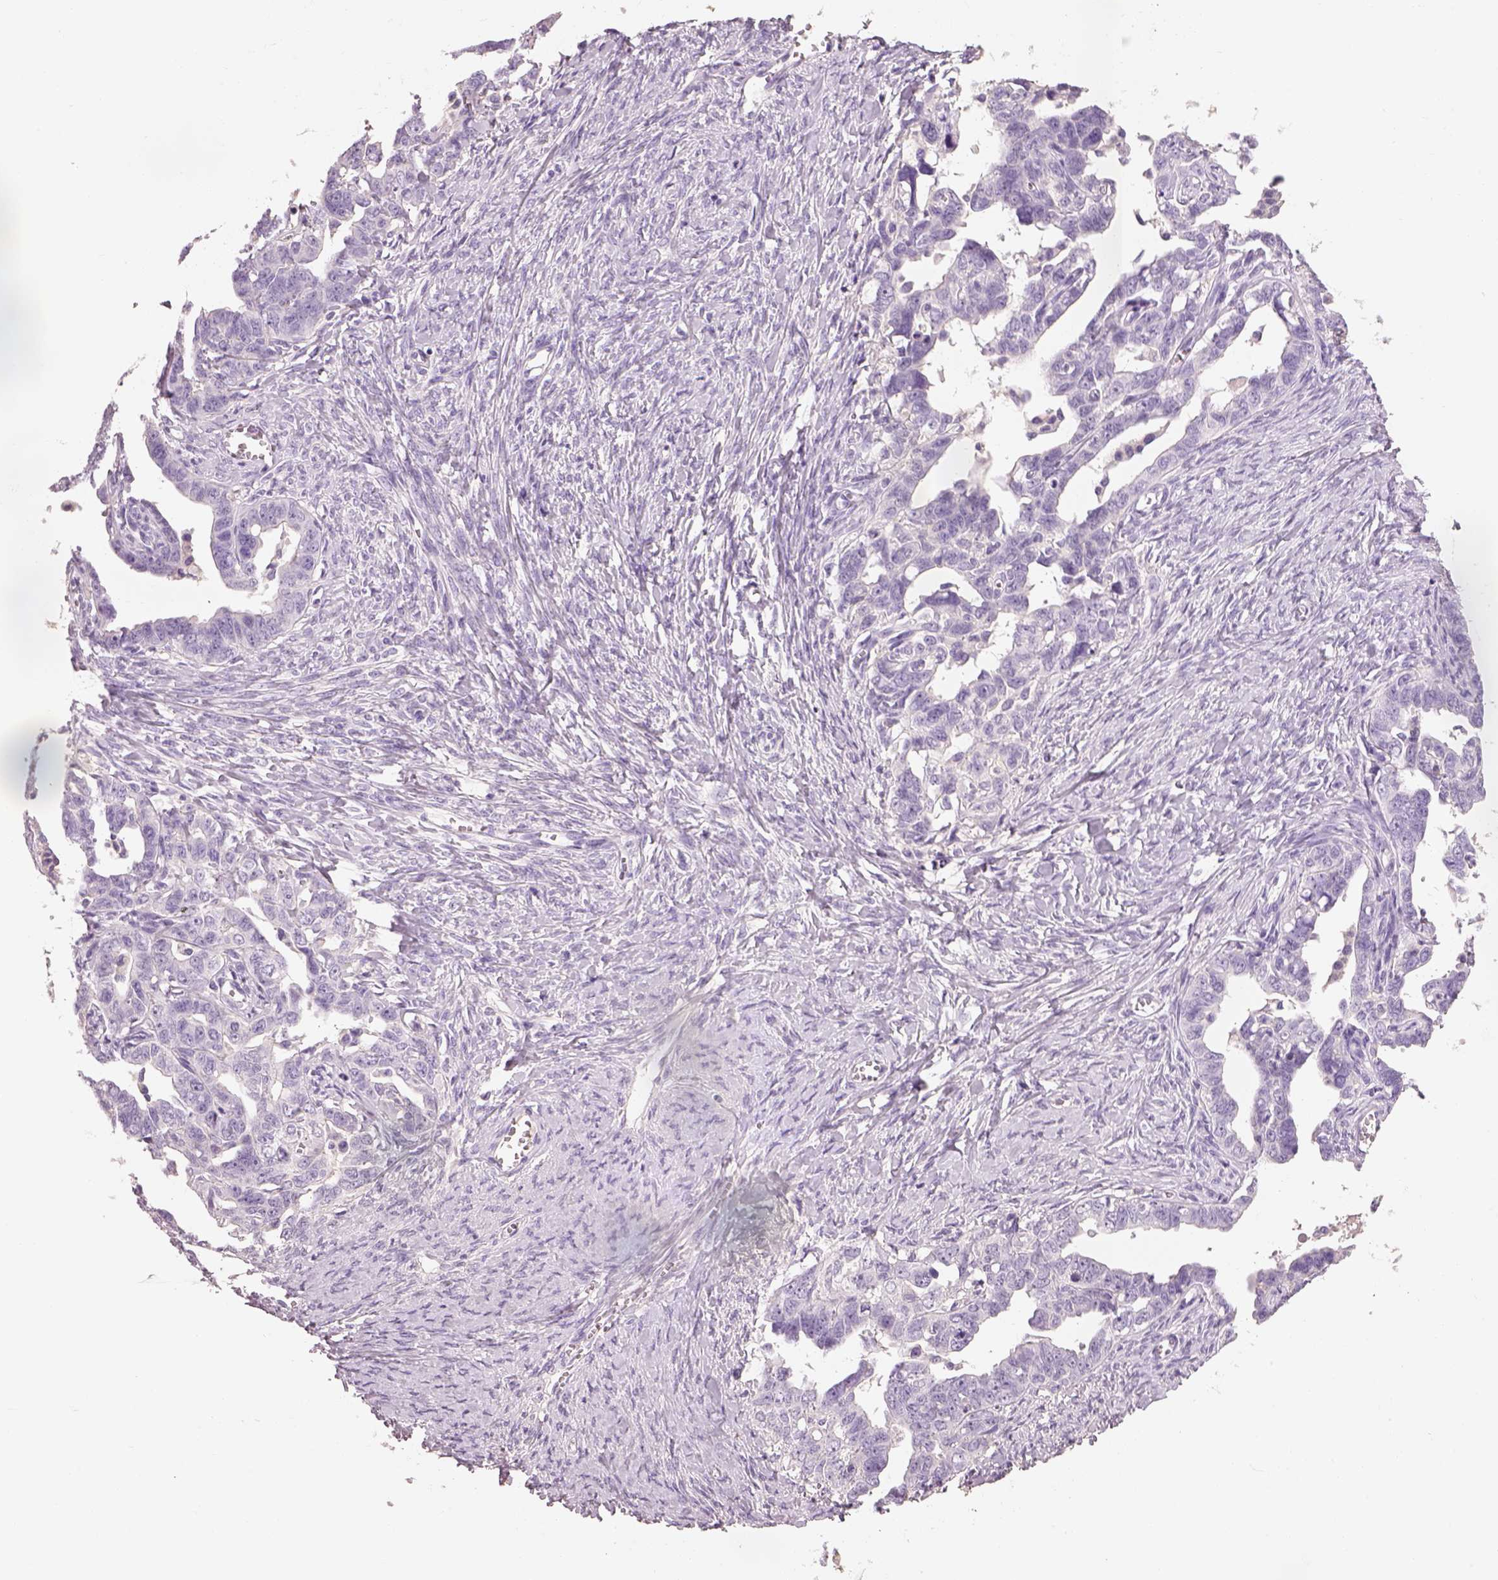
{"staining": {"intensity": "negative", "quantity": "none", "location": "none"}, "tissue": "ovarian cancer", "cell_type": "Tumor cells", "image_type": "cancer", "snomed": [{"axis": "morphology", "description": "Cystadenocarcinoma, serous, NOS"}, {"axis": "topography", "description": "Ovary"}], "caption": "DAB (3,3'-diaminobenzidine) immunohistochemical staining of ovarian serous cystadenocarcinoma exhibits no significant staining in tumor cells. (DAB immunohistochemistry visualized using brightfield microscopy, high magnification).", "gene": "OTUD6A", "patient": {"sex": "female", "age": 69}}